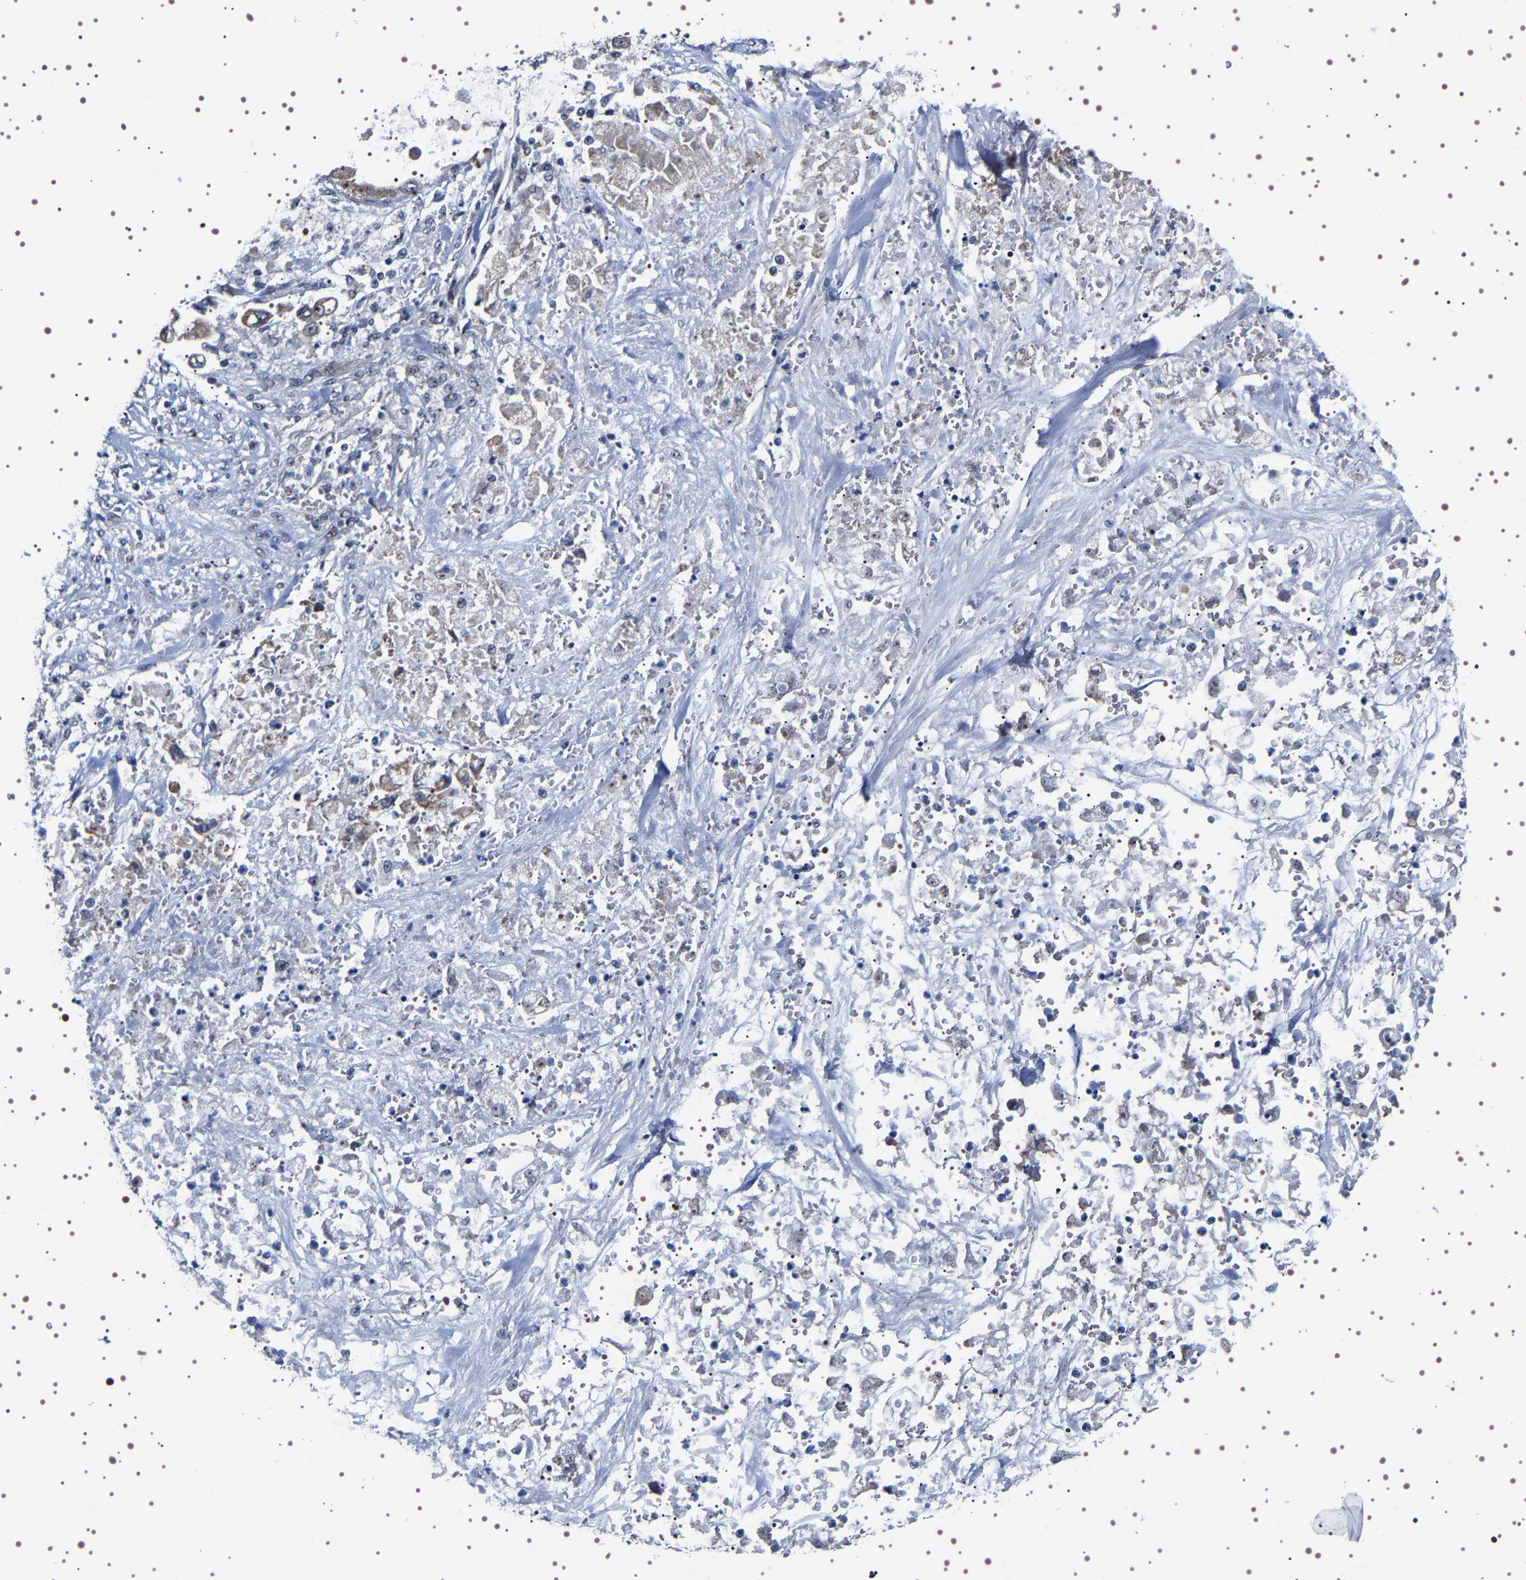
{"staining": {"intensity": "moderate", "quantity": "<25%", "location": "nuclear"}, "tissue": "stomach cancer", "cell_type": "Tumor cells", "image_type": "cancer", "snomed": [{"axis": "morphology", "description": "Adenocarcinoma, NOS"}, {"axis": "topography", "description": "Stomach"}], "caption": "Moderate nuclear expression is identified in about <25% of tumor cells in stomach cancer.", "gene": "GNL3", "patient": {"sex": "male", "age": 62}}